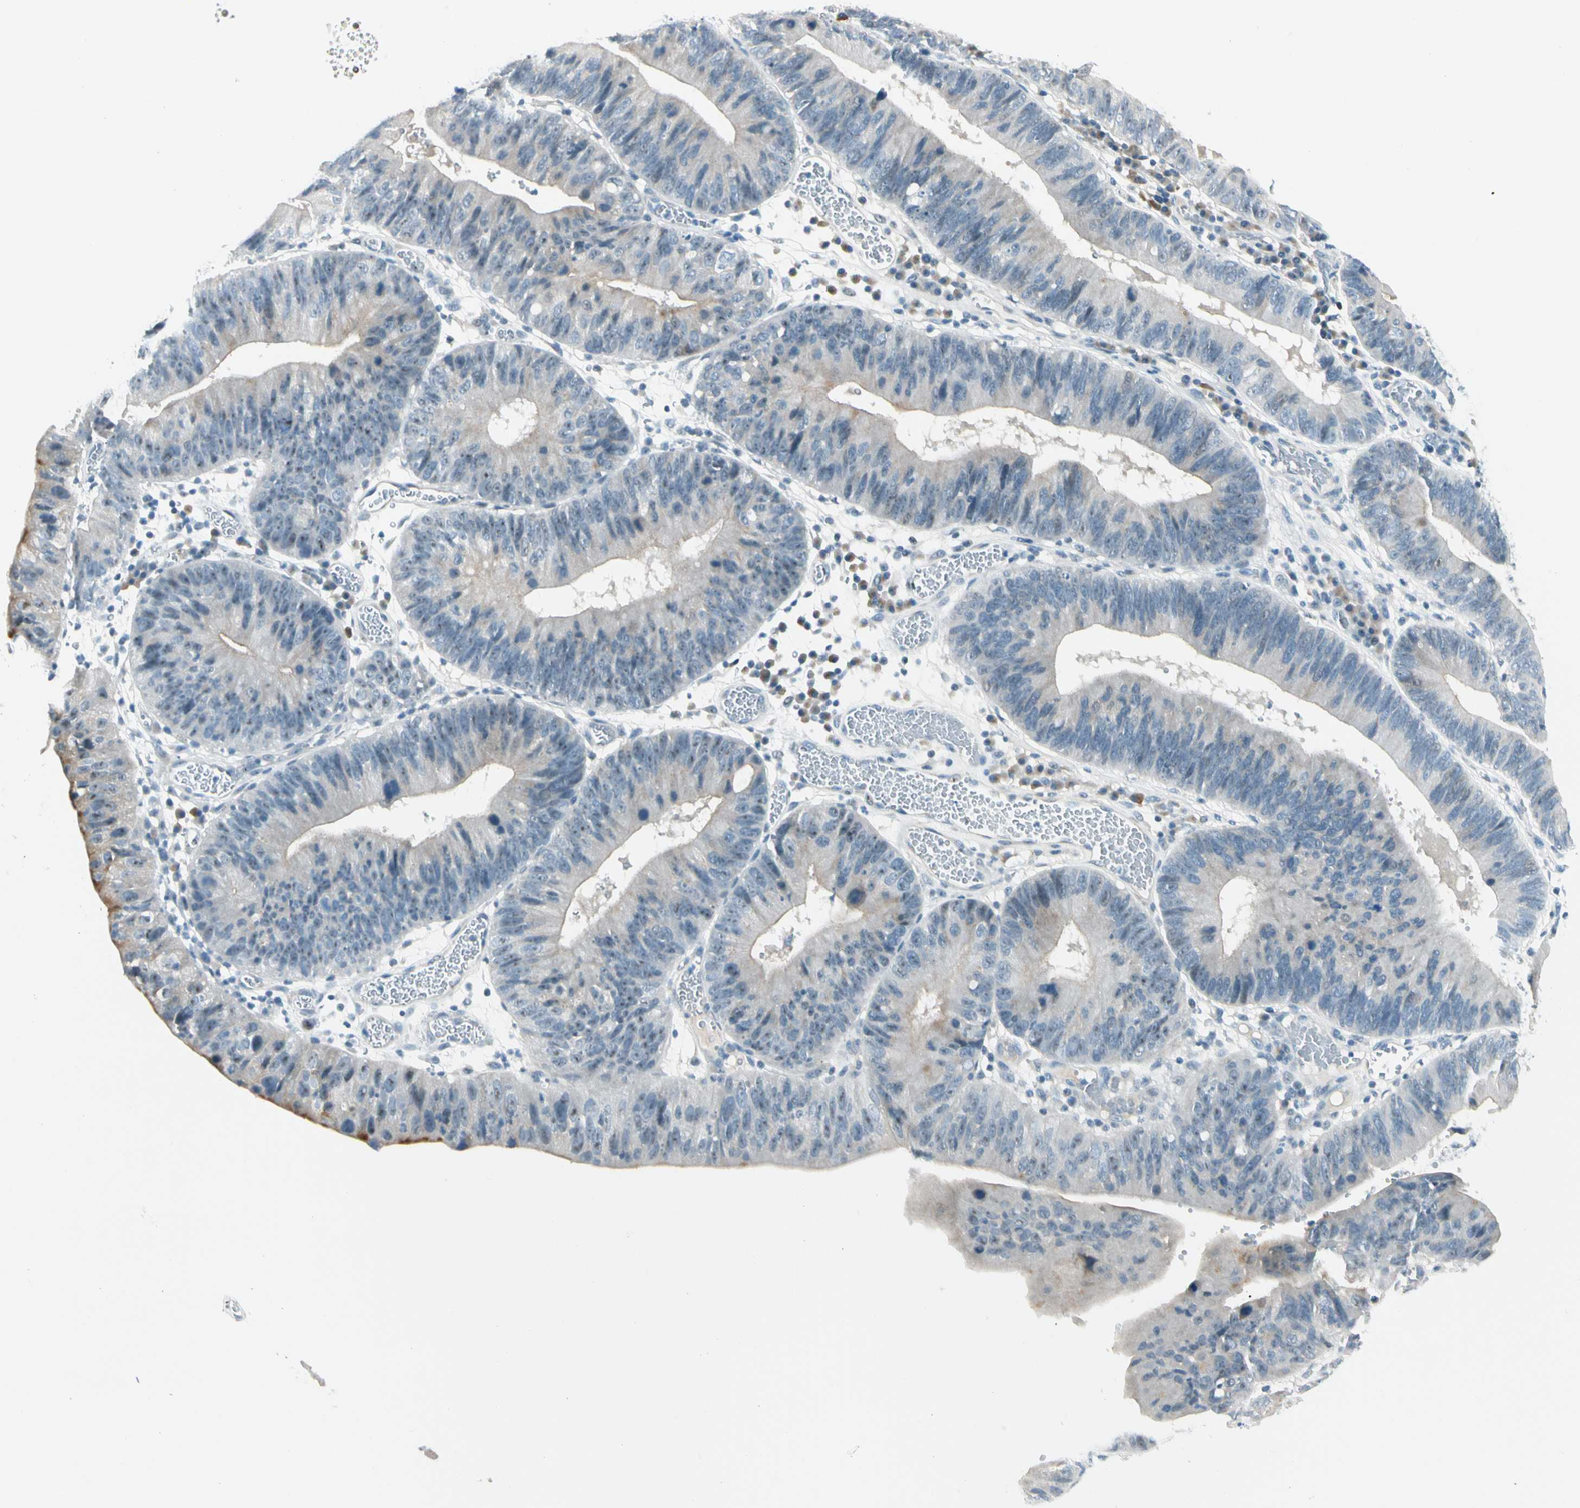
{"staining": {"intensity": "weak", "quantity": "<25%", "location": "cytoplasmic/membranous,nuclear"}, "tissue": "stomach cancer", "cell_type": "Tumor cells", "image_type": "cancer", "snomed": [{"axis": "morphology", "description": "Adenocarcinoma, NOS"}, {"axis": "topography", "description": "Stomach"}], "caption": "Immunohistochemical staining of stomach cancer (adenocarcinoma) demonstrates no significant staining in tumor cells. (Stains: DAB (3,3'-diaminobenzidine) immunohistochemistry (IHC) with hematoxylin counter stain, Microscopy: brightfield microscopy at high magnification).", "gene": "ZSCAN1", "patient": {"sex": "male", "age": 59}}